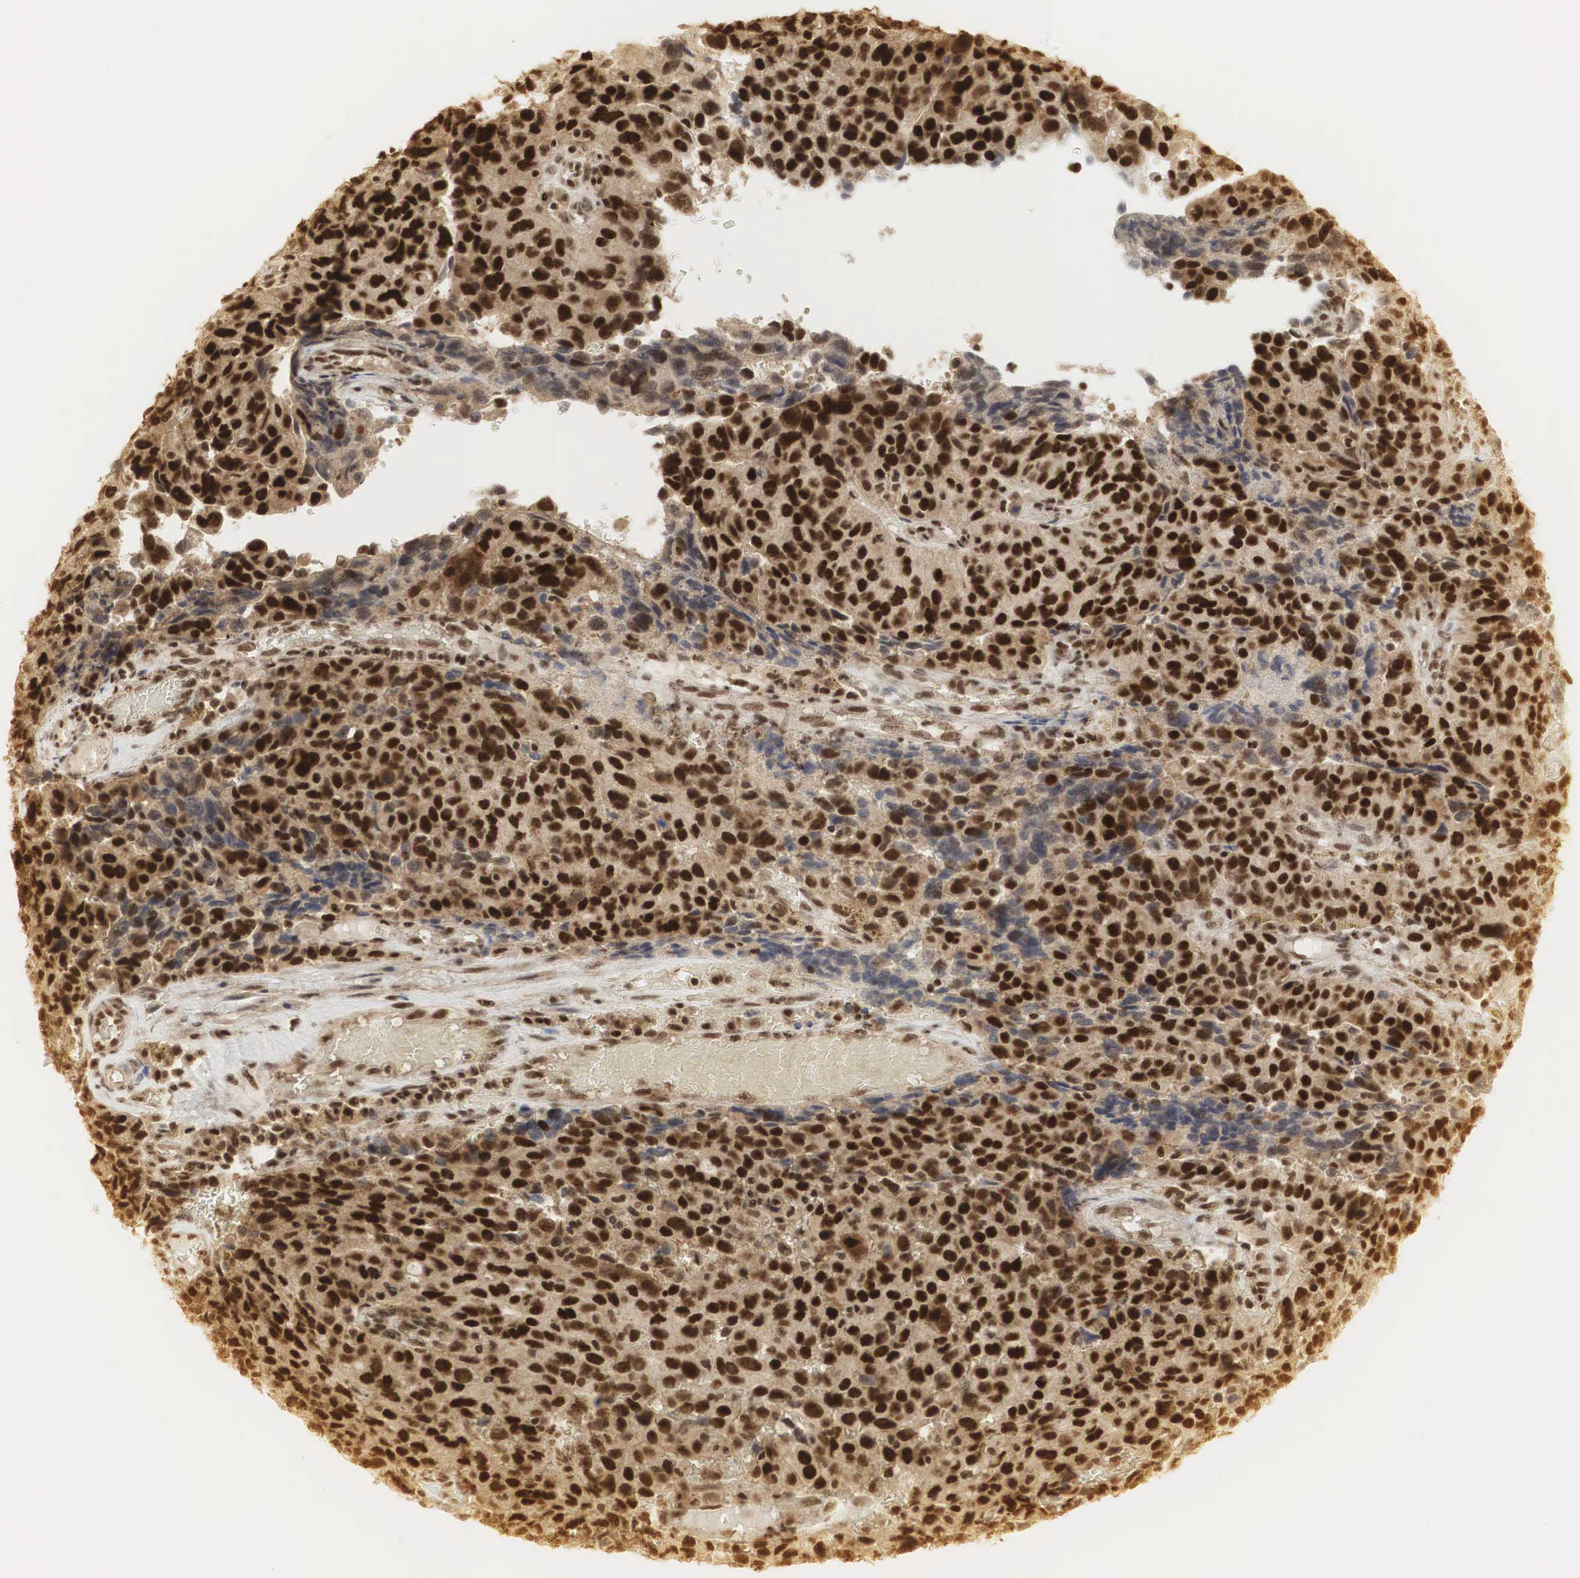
{"staining": {"intensity": "strong", "quantity": "25%-75%", "location": "cytoplasmic/membranous,nuclear"}, "tissue": "ovarian cancer", "cell_type": "Tumor cells", "image_type": "cancer", "snomed": [{"axis": "morphology", "description": "Carcinoma, endometroid"}, {"axis": "topography", "description": "Ovary"}], "caption": "Brown immunohistochemical staining in human ovarian endometroid carcinoma reveals strong cytoplasmic/membranous and nuclear staining in about 25%-75% of tumor cells. (DAB IHC with brightfield microscopy, high magnification).", "gene": "RNF113A", "patient": {"sex": "female", "age": 75}}